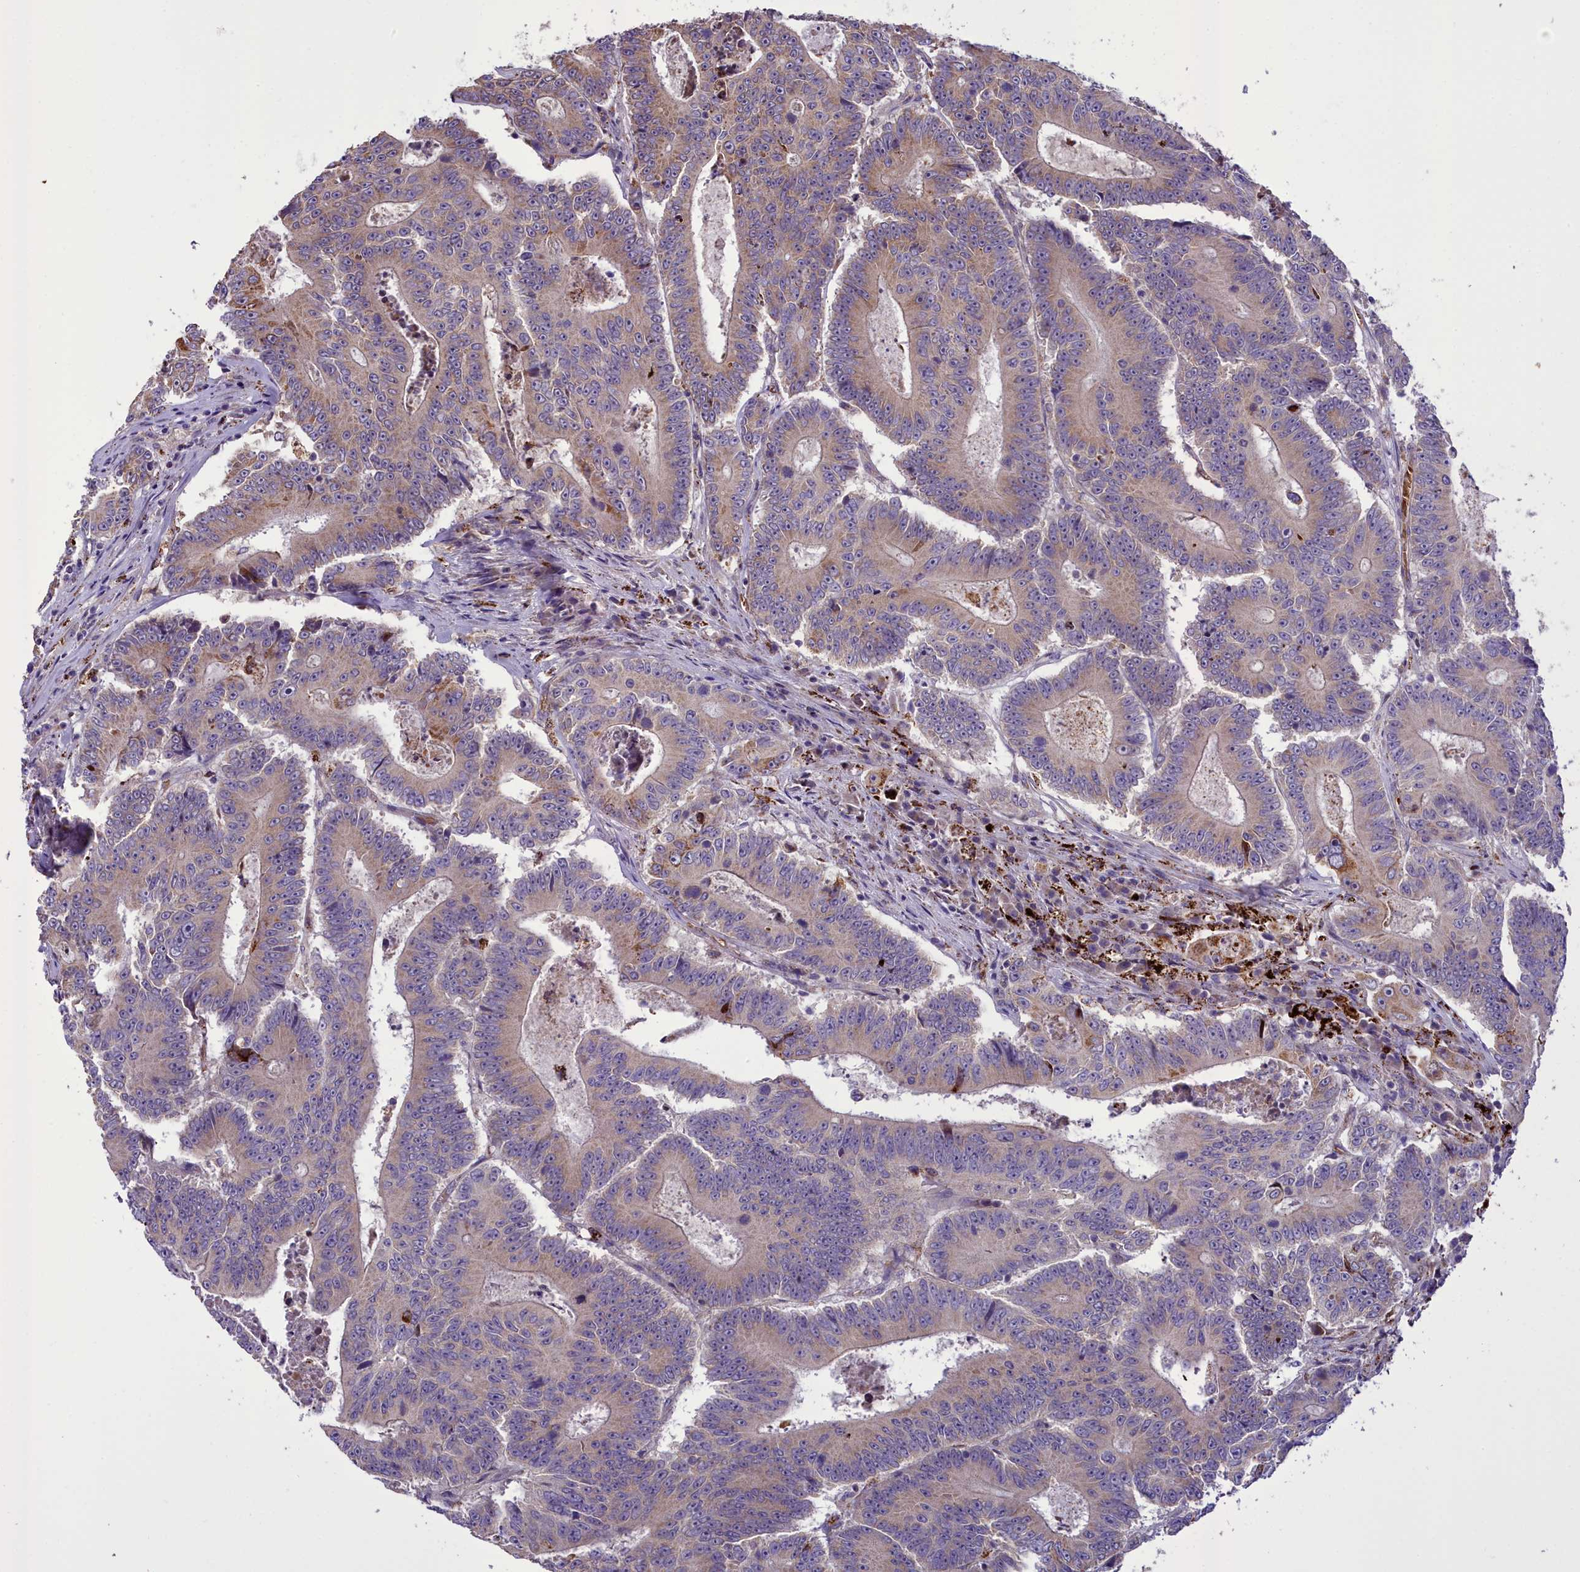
{"staining": {"intensity": "weak", "quantity": ">75%", "location": "cytoplasmic/membranous"}, "tissue": "colorectal cancer", "cell_type": "Tumor cells", "image_type": "cancer", "snomed": [{"axis": "morphology", "description": "Adenocarcinoma, NOS"}, {"axis": "topography", "description": "Colon"}], "caption": "The immunohistochemical stain highlights weak cytoplasmic/membranous positivity in tumor cells of colorectal cancer tissue. The protein of interest is shown in brown color, while the nuclei are stained blue.", "gene": "TBC1D24", "patient": {"sex": "male", "age": 83}}